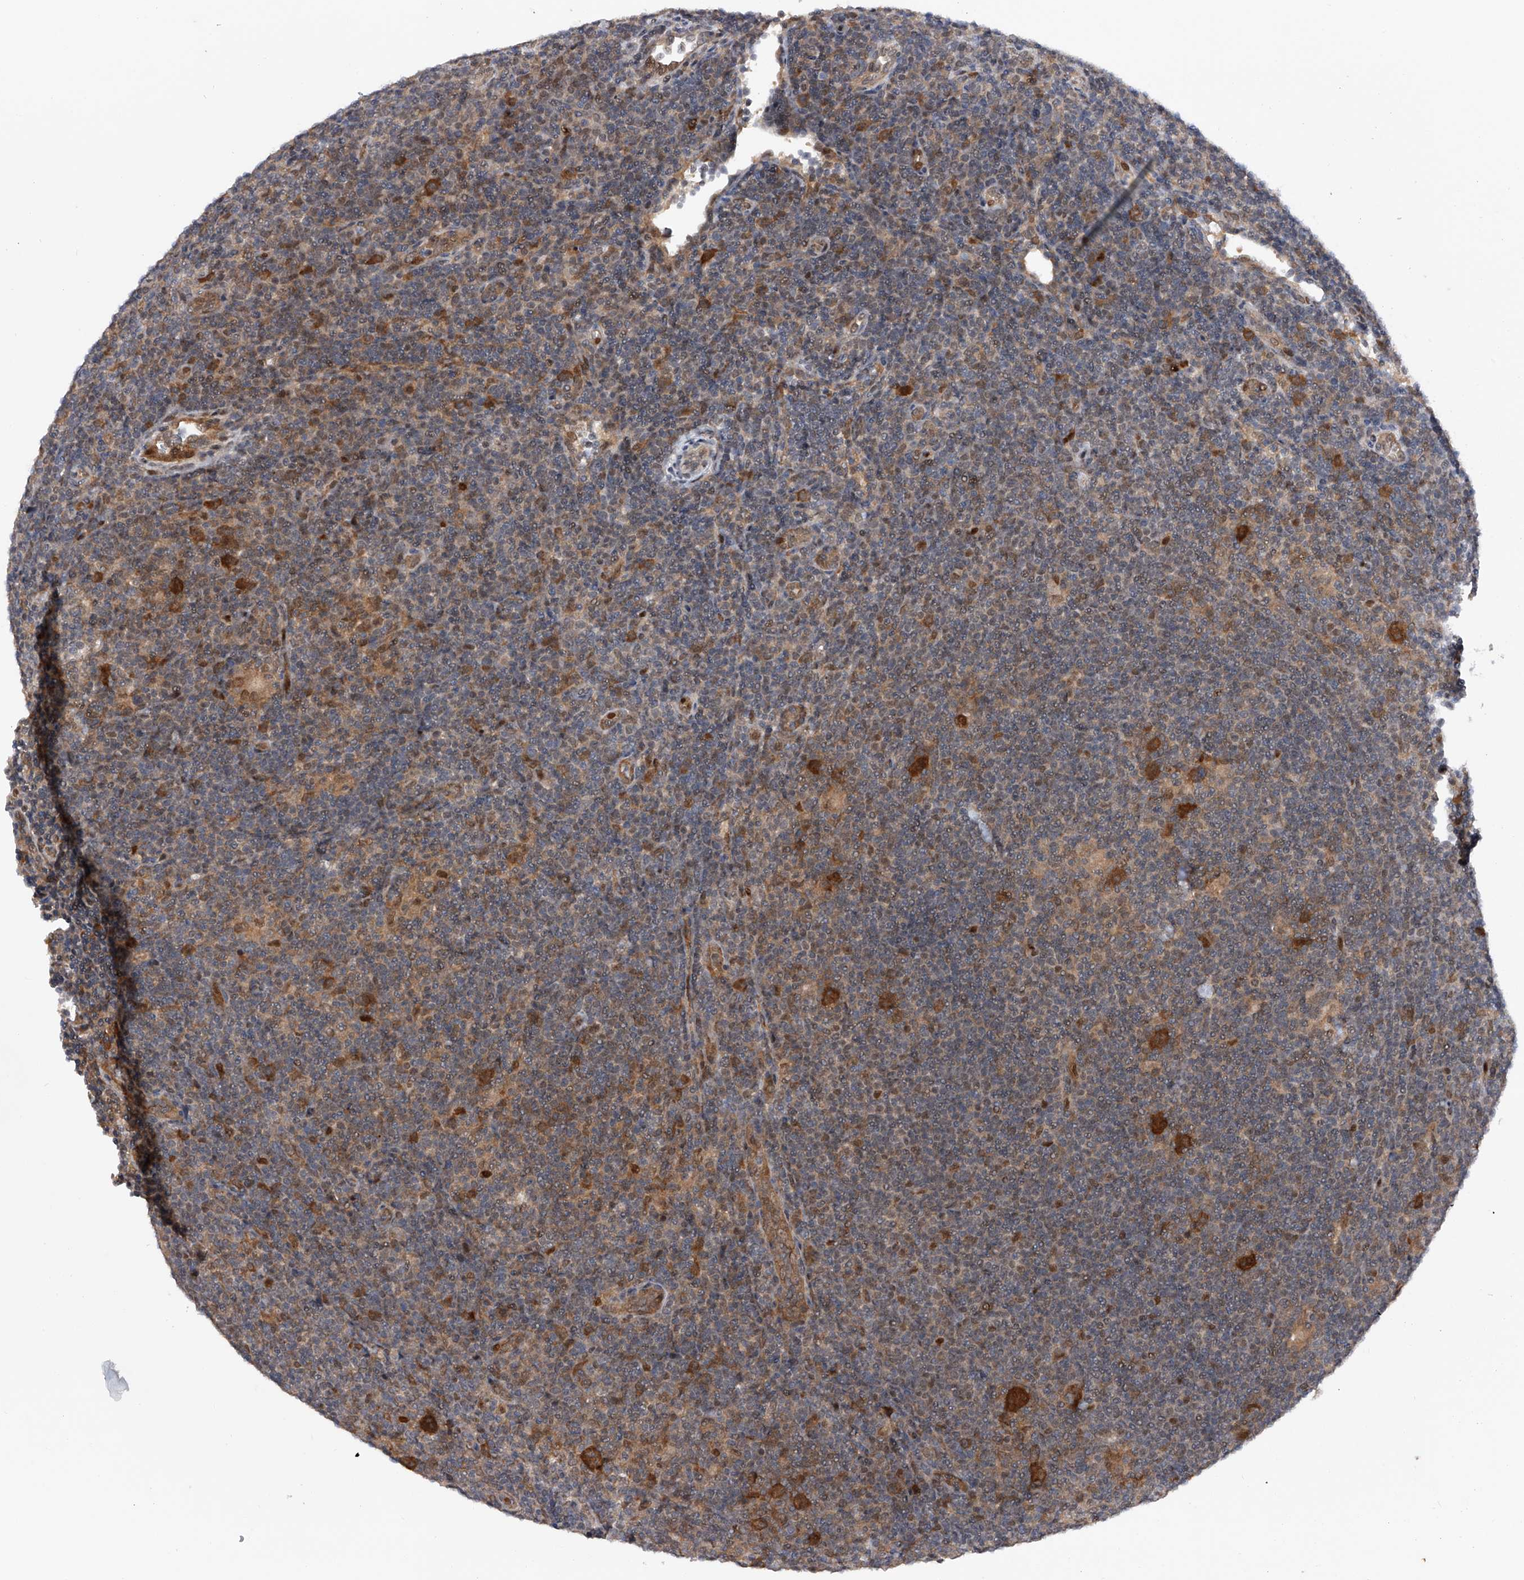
{"staining": {"intensity": "strong", "quantity": ">75%", "location": "cytoplasmic/membranous"}, "tissue": "lymphoma", "cell_type": "Tumor cells", "image_type": "cancer", "snomed": [{"axis": "morphology", "description": "Hodgkin's disease, NOS"}, {"axis": "topography", "description": "Lymph node"}], "caption": "High-magnification brightfield microscopy of lymphoma stained with DAB (3,3'-diaminobenzidine) (brown) and counterstained with hematoxylin (blue). tumor cells exhibit strong cytoplasmic/membranous staining is identified in approximately>75% of cells.", "gene": "RWDD2A", "patient": {"sex": "female", "age": 57}}